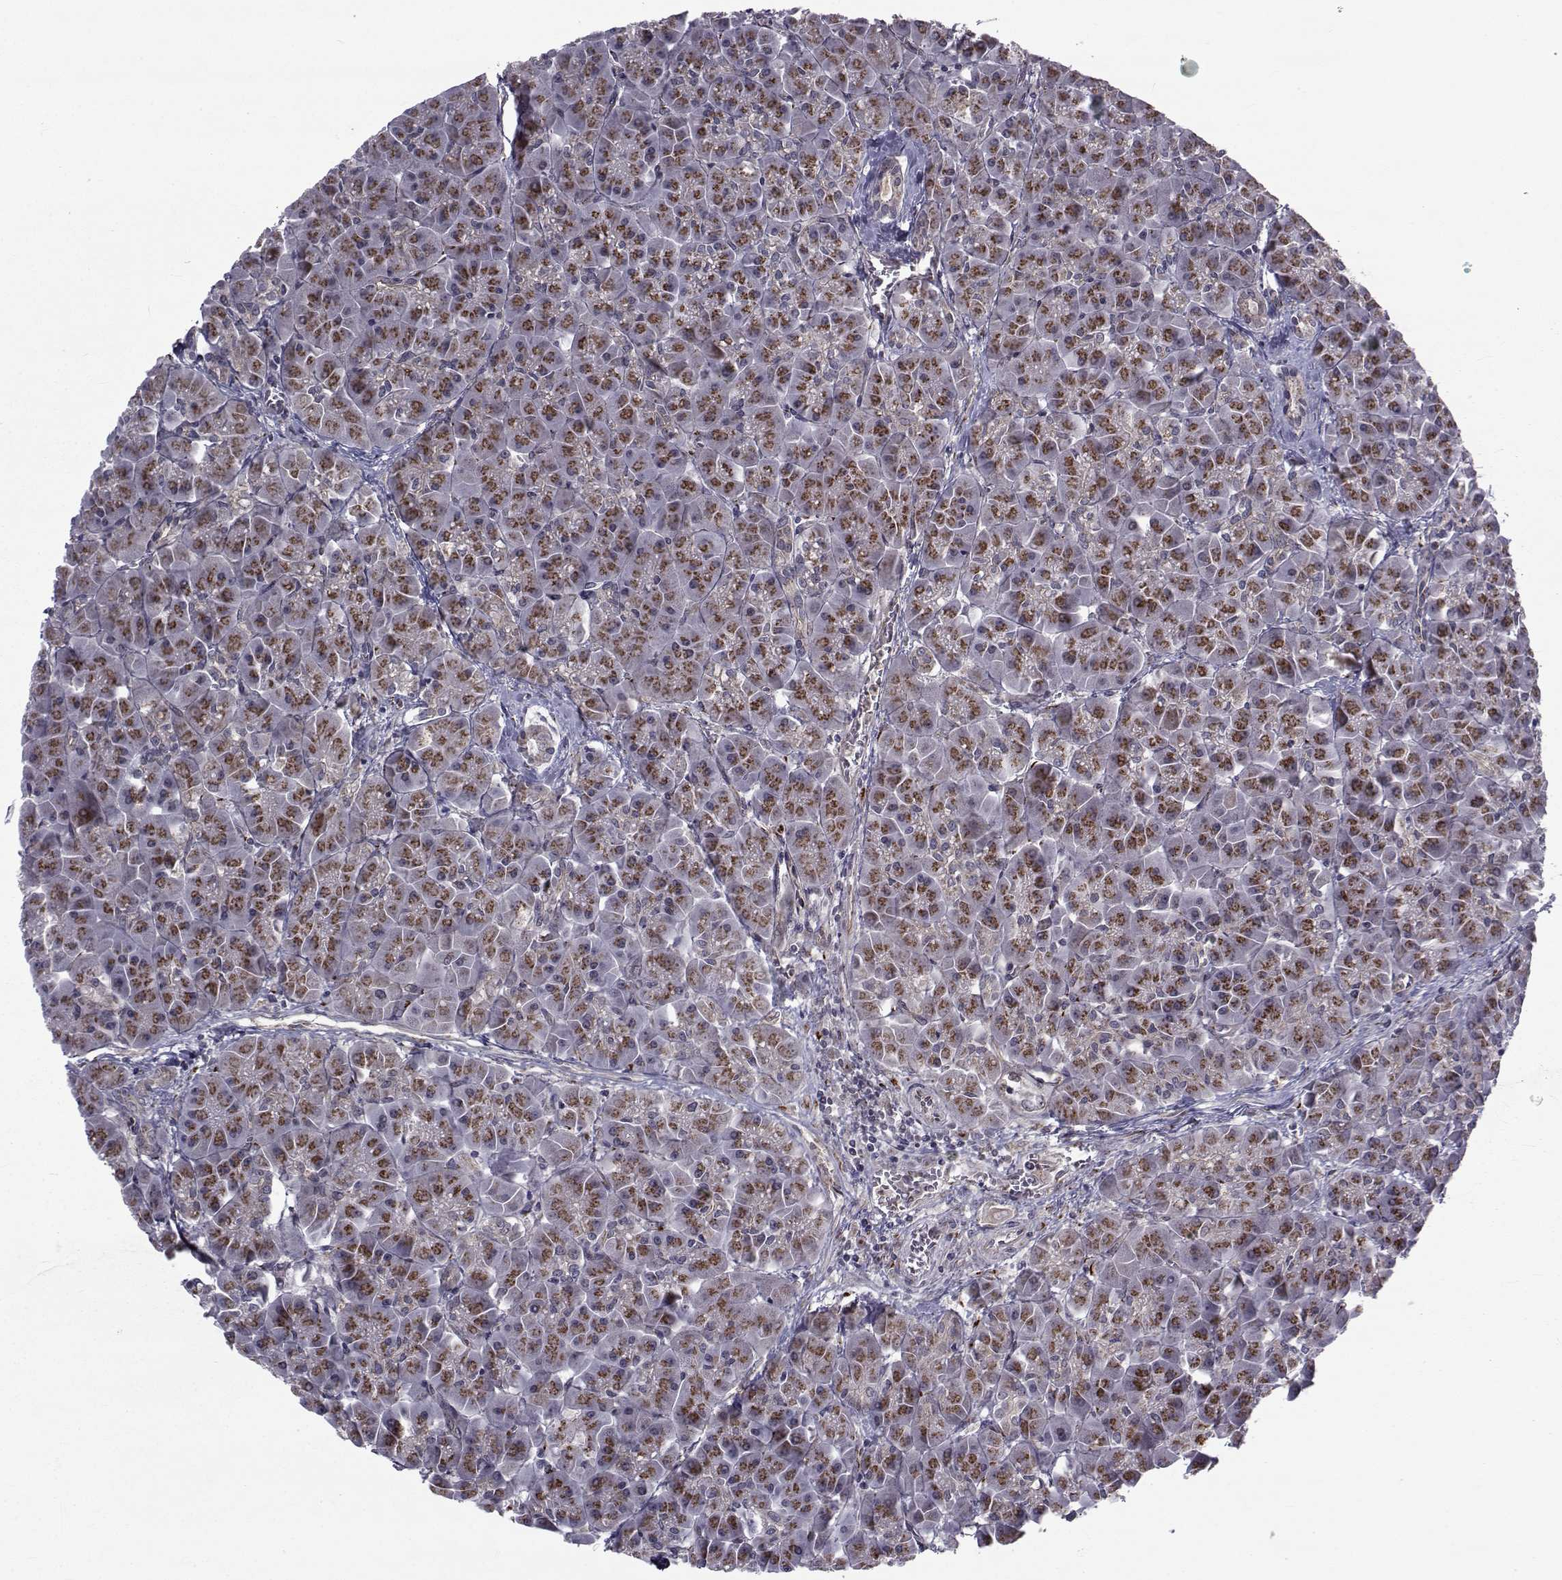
{"staining": {"intensity": "strong", "quantity": ">75%", "location": "cytoplasmic/membranous"}, "tissue": "pancreas", "cell_type": "Exocrine glandular cells", "image_type": "normal", "snomed": [{"axis": "morphology", "description": "Normal tissue, NOS"}, {"axis": "topography", "description": "Pancreas"}], "caption": "Brown immunohistochemical staining in benign pancreas demonstrates strong cytoplasmic/membranous expression in about >75% of exocrine glandular cells.", "gene": "ATP6V1C2", "patient": {"sex": "male", "age": 70}}